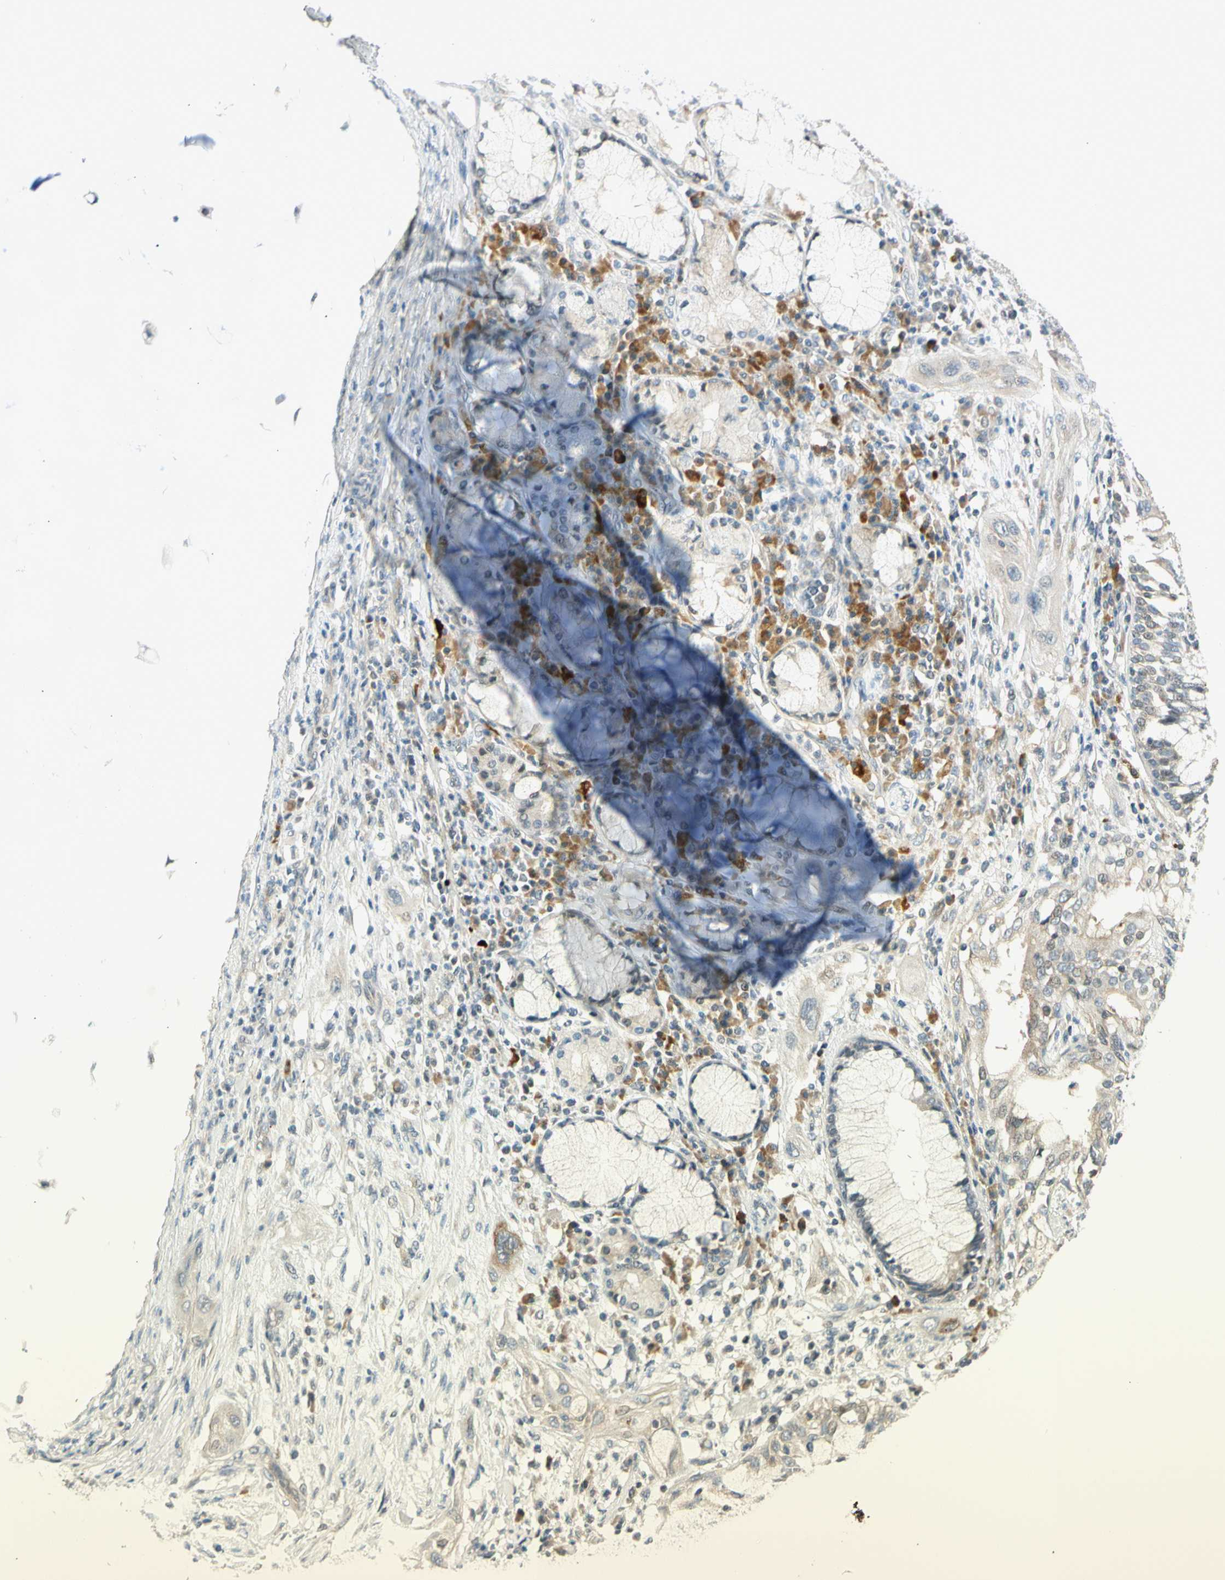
{"staining": {"intensity": "weak", "quantity": "25%-75%", "location": "cytoplasmic/membranous"}, "tissue": "lung cancer", "cell_type": "Tumor cells", "image_type": "cancer", "snomed": [{"axis": "morphology", "description": "Squamous cell carcinoma, NOS"}, {"axis": "topography", "description": "Lung"}], "caption": "IHC histopathology image of lung cancer stained for a protein (brown), which demonstrates low levels of weak cytoplasmic/membranous staining in about 25%-75% of tumor cells.", "gene": "PCDHB15", "patient": {"sex": "female", "age": 47}}